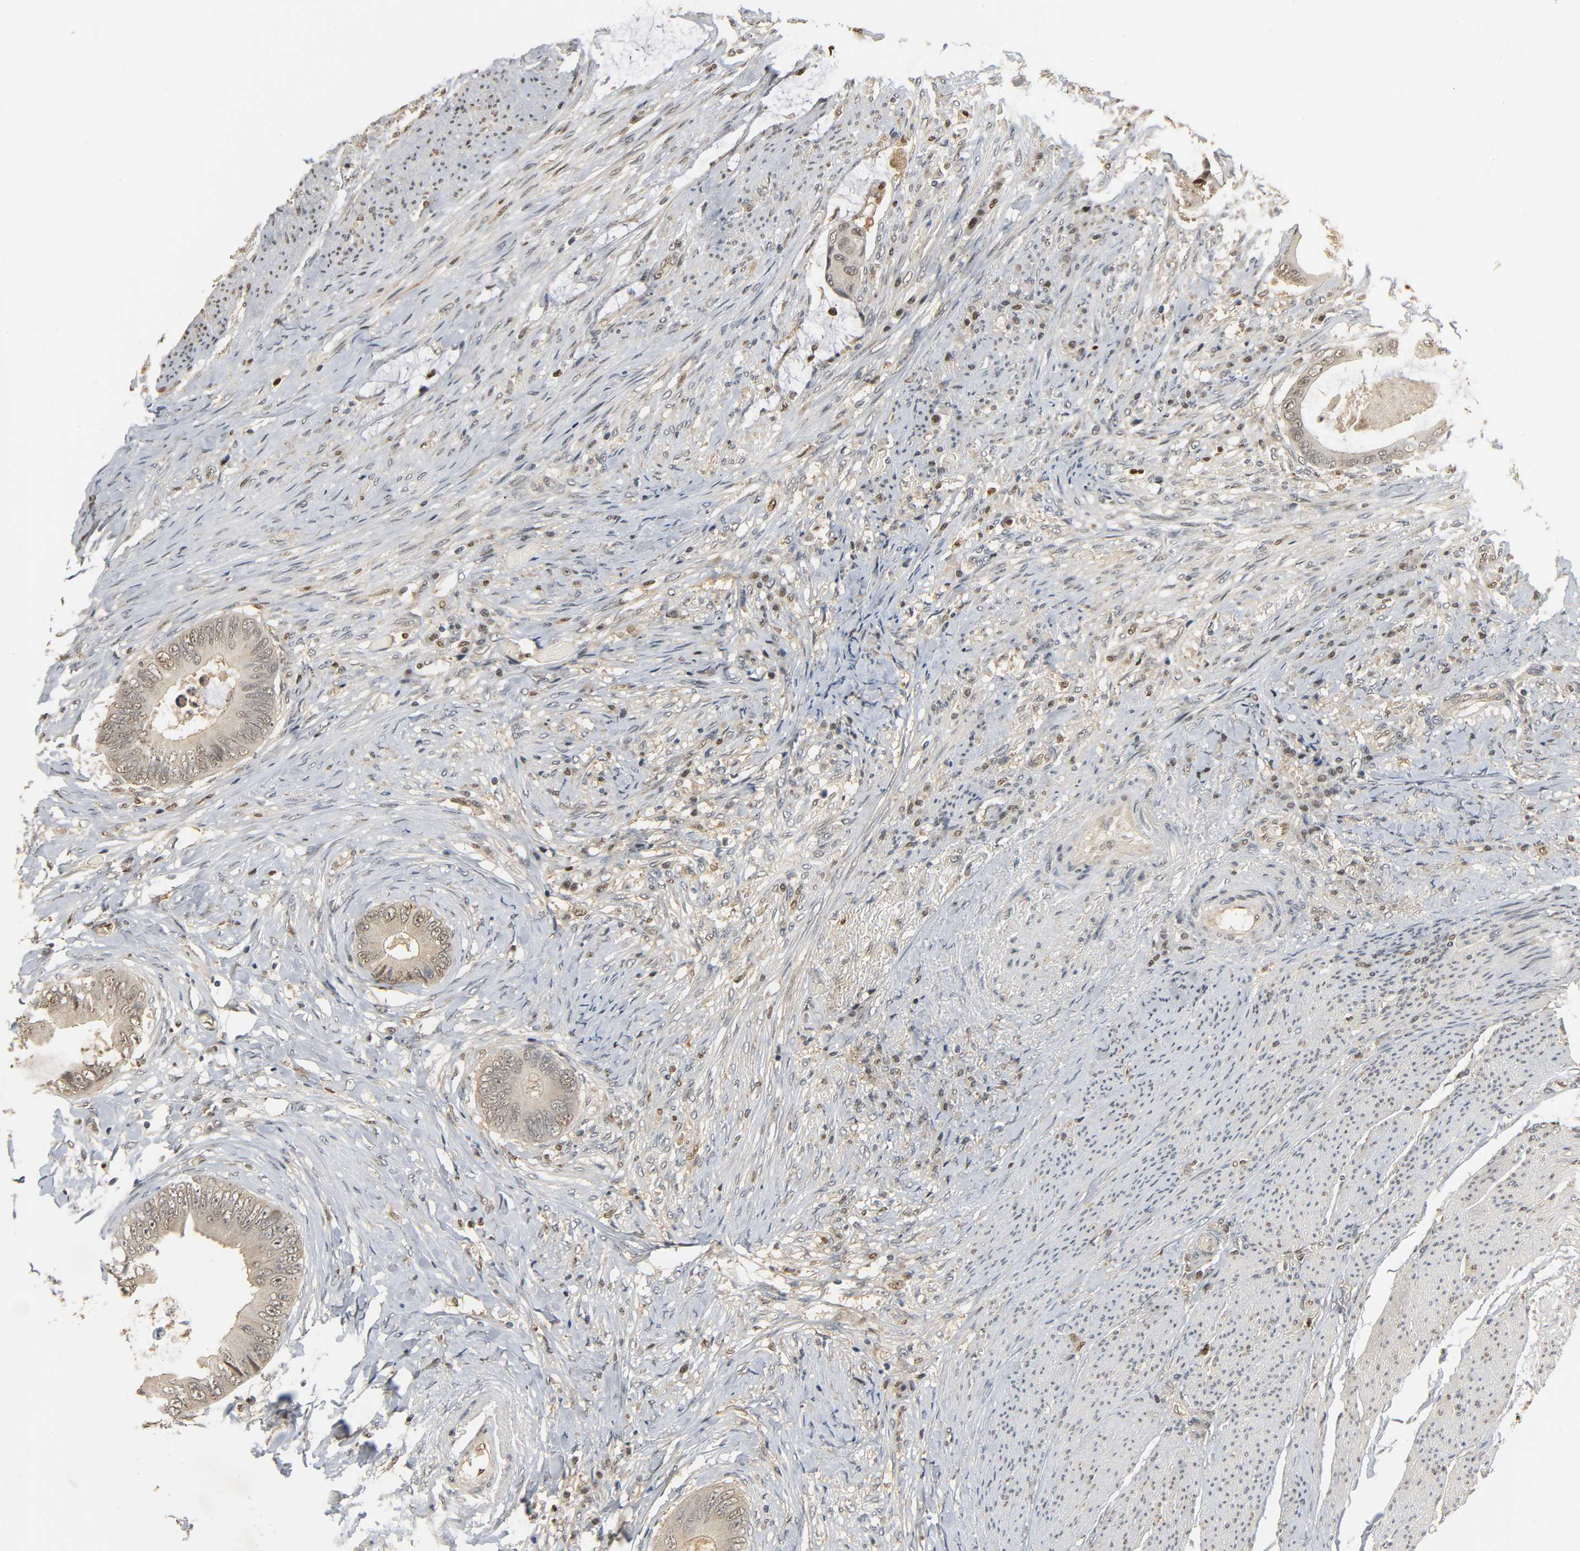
{"staining": {"intensity": "negative", "quantity": "none", "location": "none"}, "tissue": "colorectal cancer", "cell_type": "Tumor cells", "image_type": "cancer", "snomed": [{"axis": "morphology", "description": "Normal tissue, NOS"}, {"axis": "morphology", "description": "Adenocarcinoma, NOS"}, {"axis": "topography", "description": "Rectum"}, {"axis": "topography", "description": "Peripheral nerve tissue"}], "caption": "High power microscopy micrograph of an IHC micrograph of adenocarcinoma (colorectal), revealing no significant expression in tumor cells.", "gene": "ZFPM2", "patient": {"sex": "female", "age": 77}}